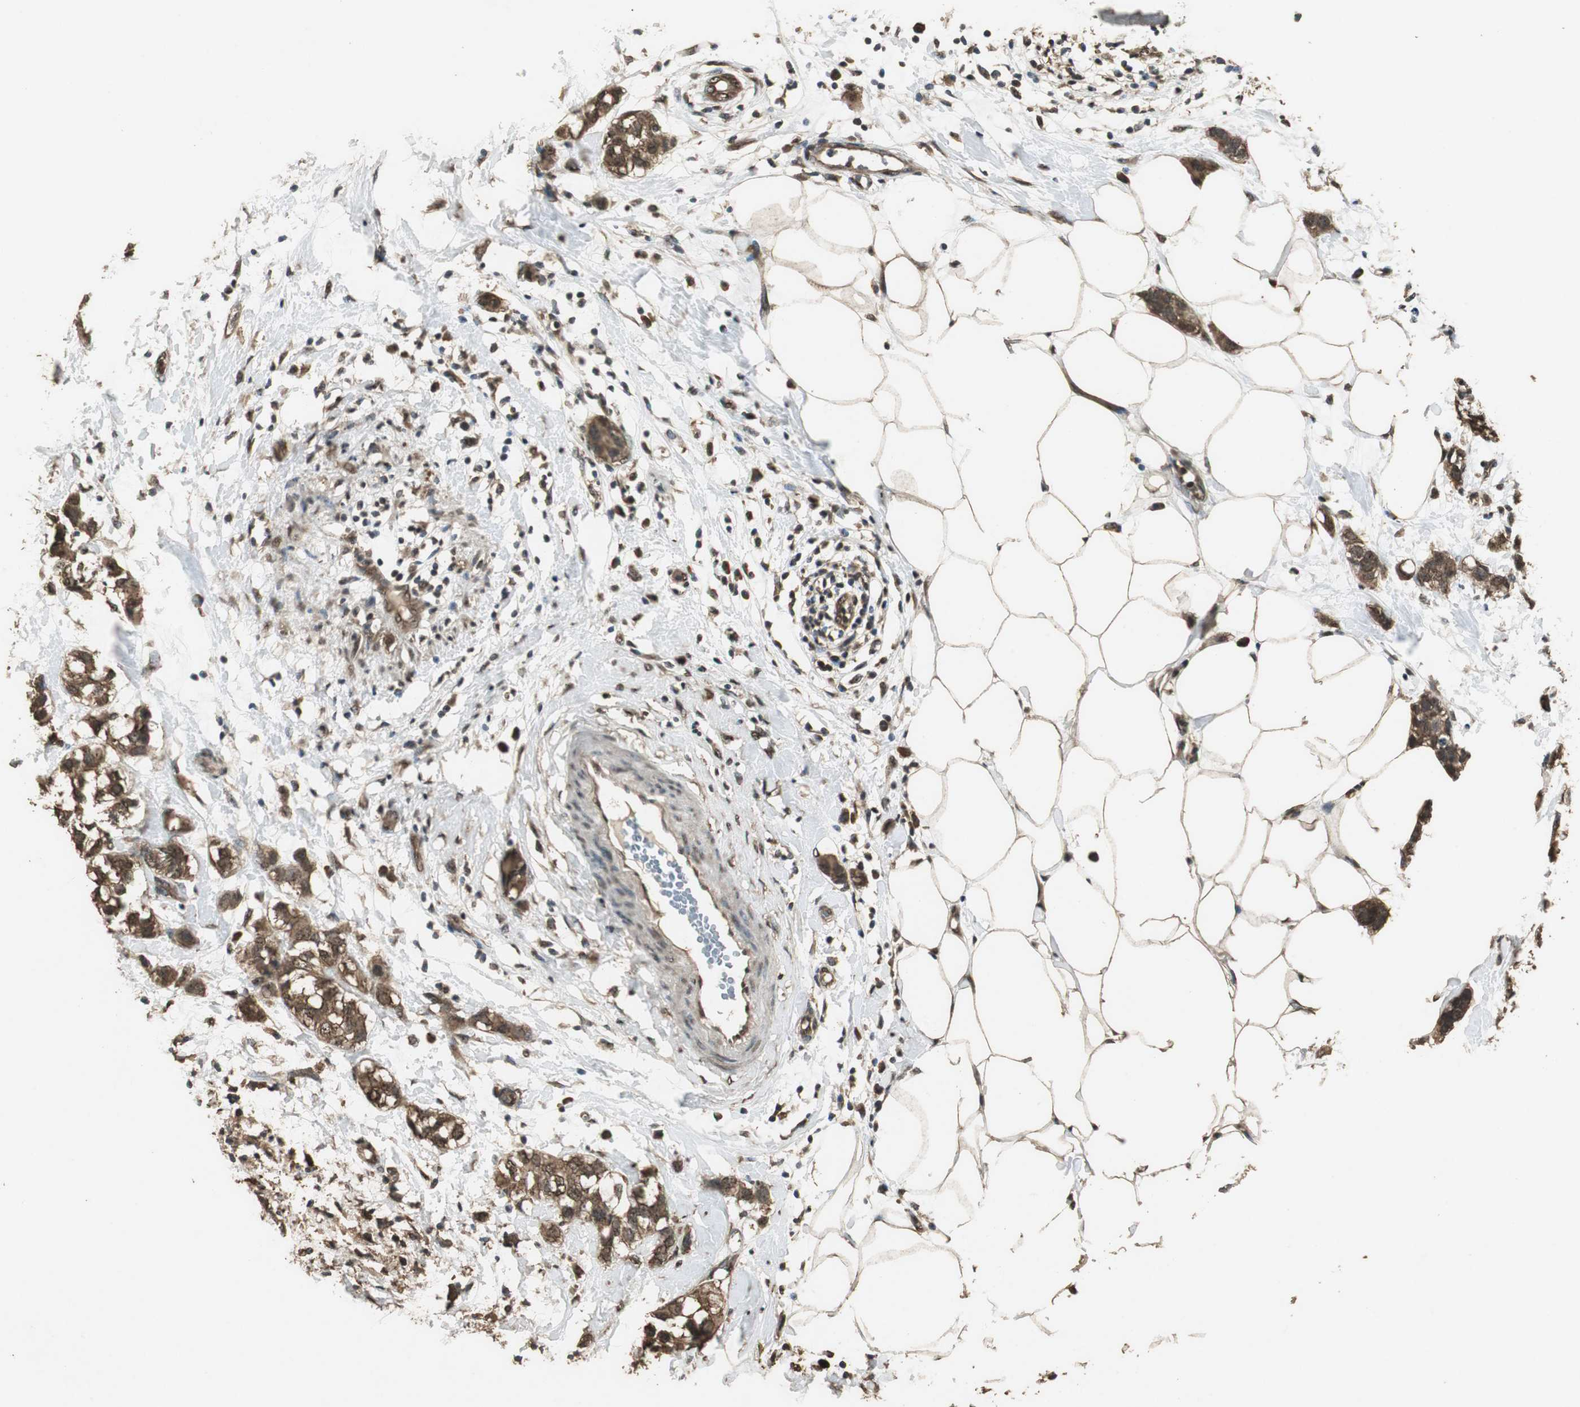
{"staining": {"intensity": "strong", "quantity": ">75%", "location": "cytoplasmic/membranous,nuclear"}, "tissue": "breast cancer", "cell_type": "Tumor cells", "image_type": "cancer", "snomed": [{"axis": "morphology", "description": "Normal tissue, NOS"}, {"axis": "morphology", "description": "Duct carcinoma"}, {"axis": "topography", "description": "Breast"}], "caption": "Strong cytoplasmic/membranous and nuclear protein positivity is identified in approximately >75% of tumor cells in breast cancer. Nuclei are stained in blue.", "gene": "PPP1R13B", "patient": {"sex": "female", "age": 50}}